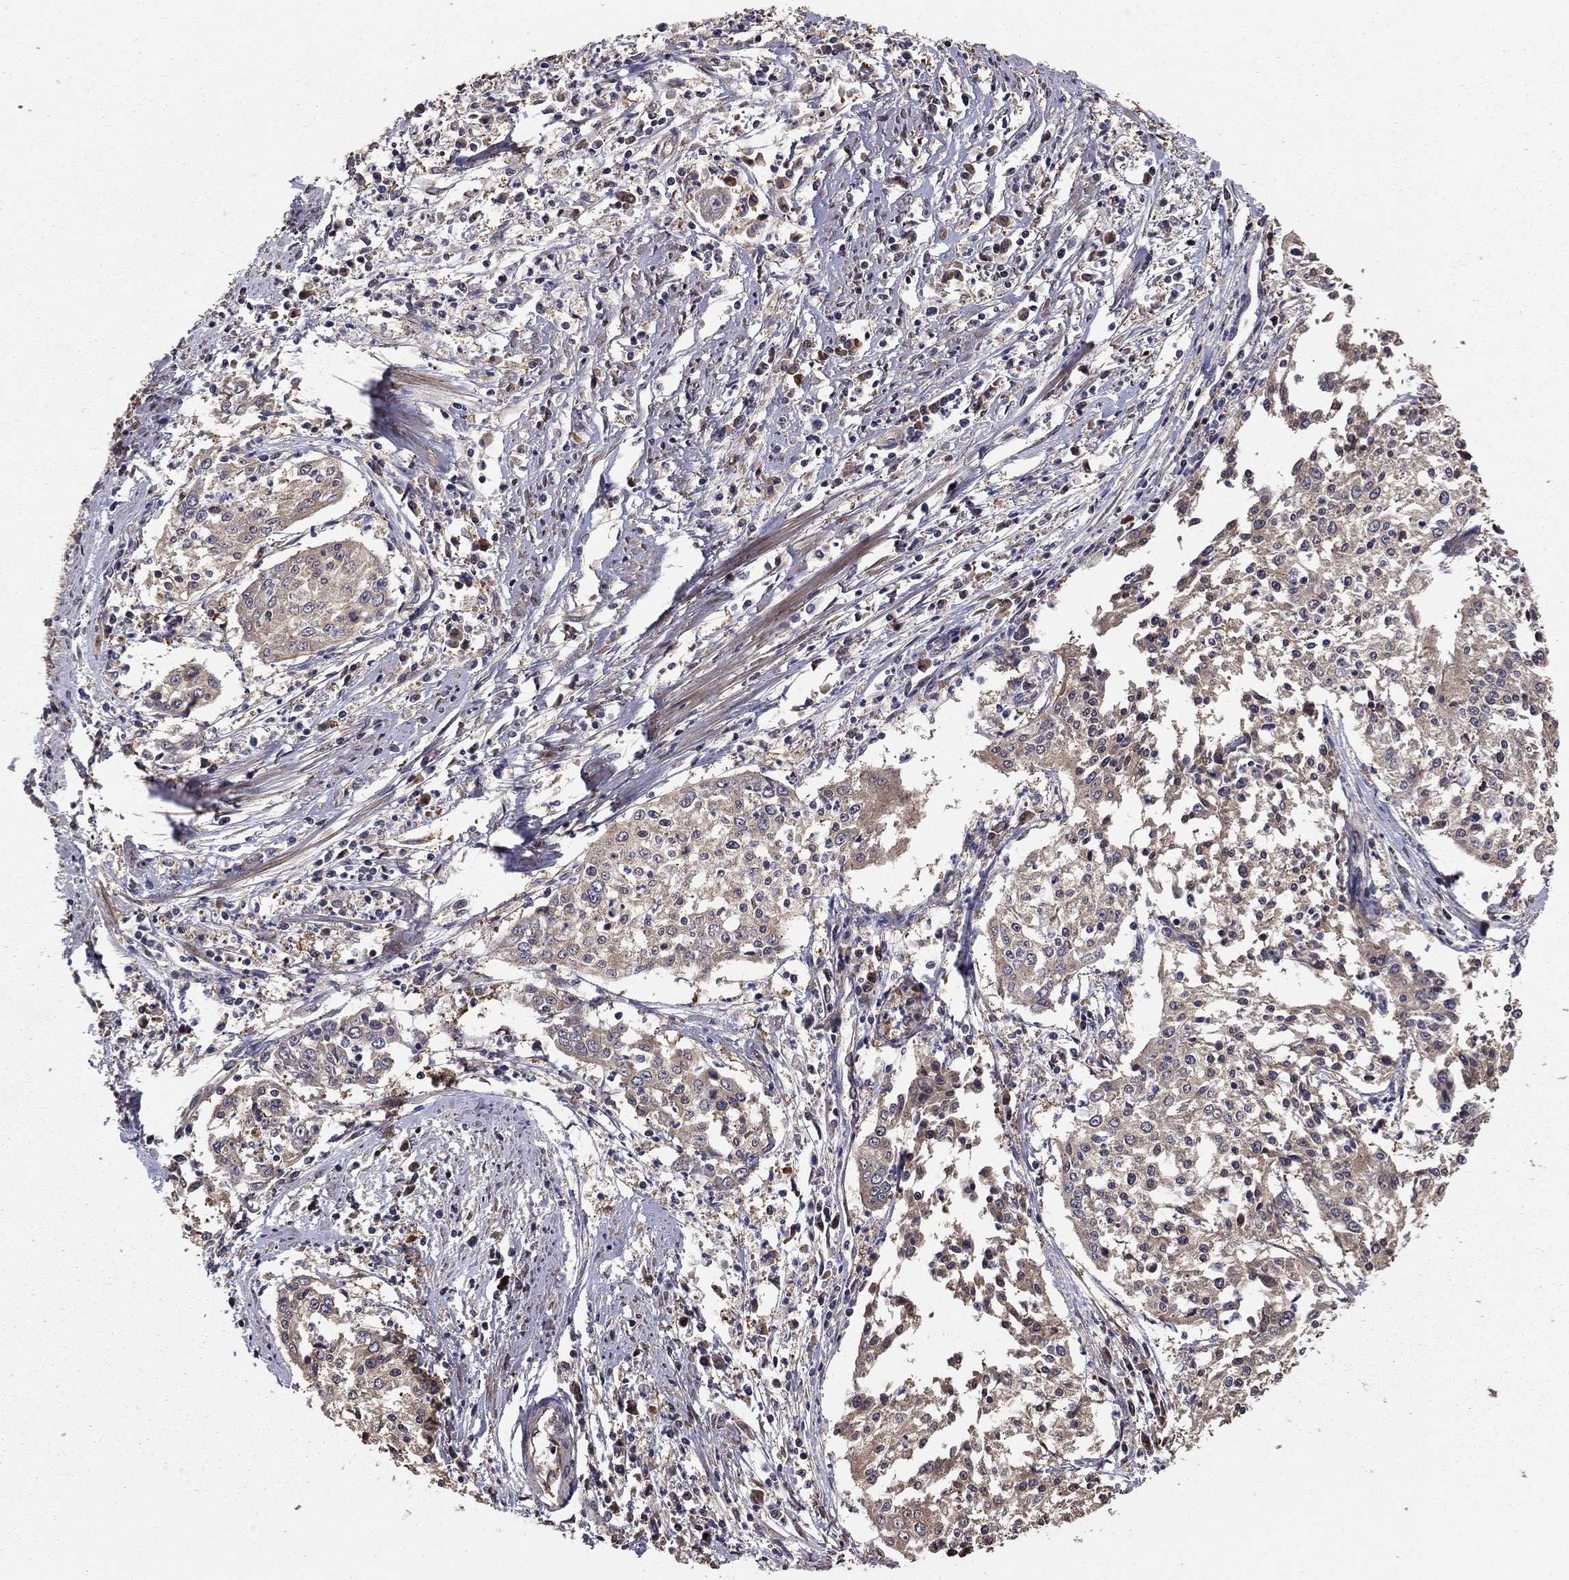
{"staining": {"intensity": "negative", "quantity": "none", "location": "none"}, "tissue": "cervical cancer", "cell_type": "Tumor cells", "image_type": "cancer", "snomed": [{"axis": "morphology", "description": "Squamous cell carcinoma, NOS"}, {"axis": "topography", "description": "Cervix"}], "caption": "A high-resolution micrograph shows immunohistochemistry staining of cervical squamous cell carcinoma, which exhibits no significant expression in tumor cells.", "gene": "BABAM2", "patient": {"sex": "female", "age": 41}}